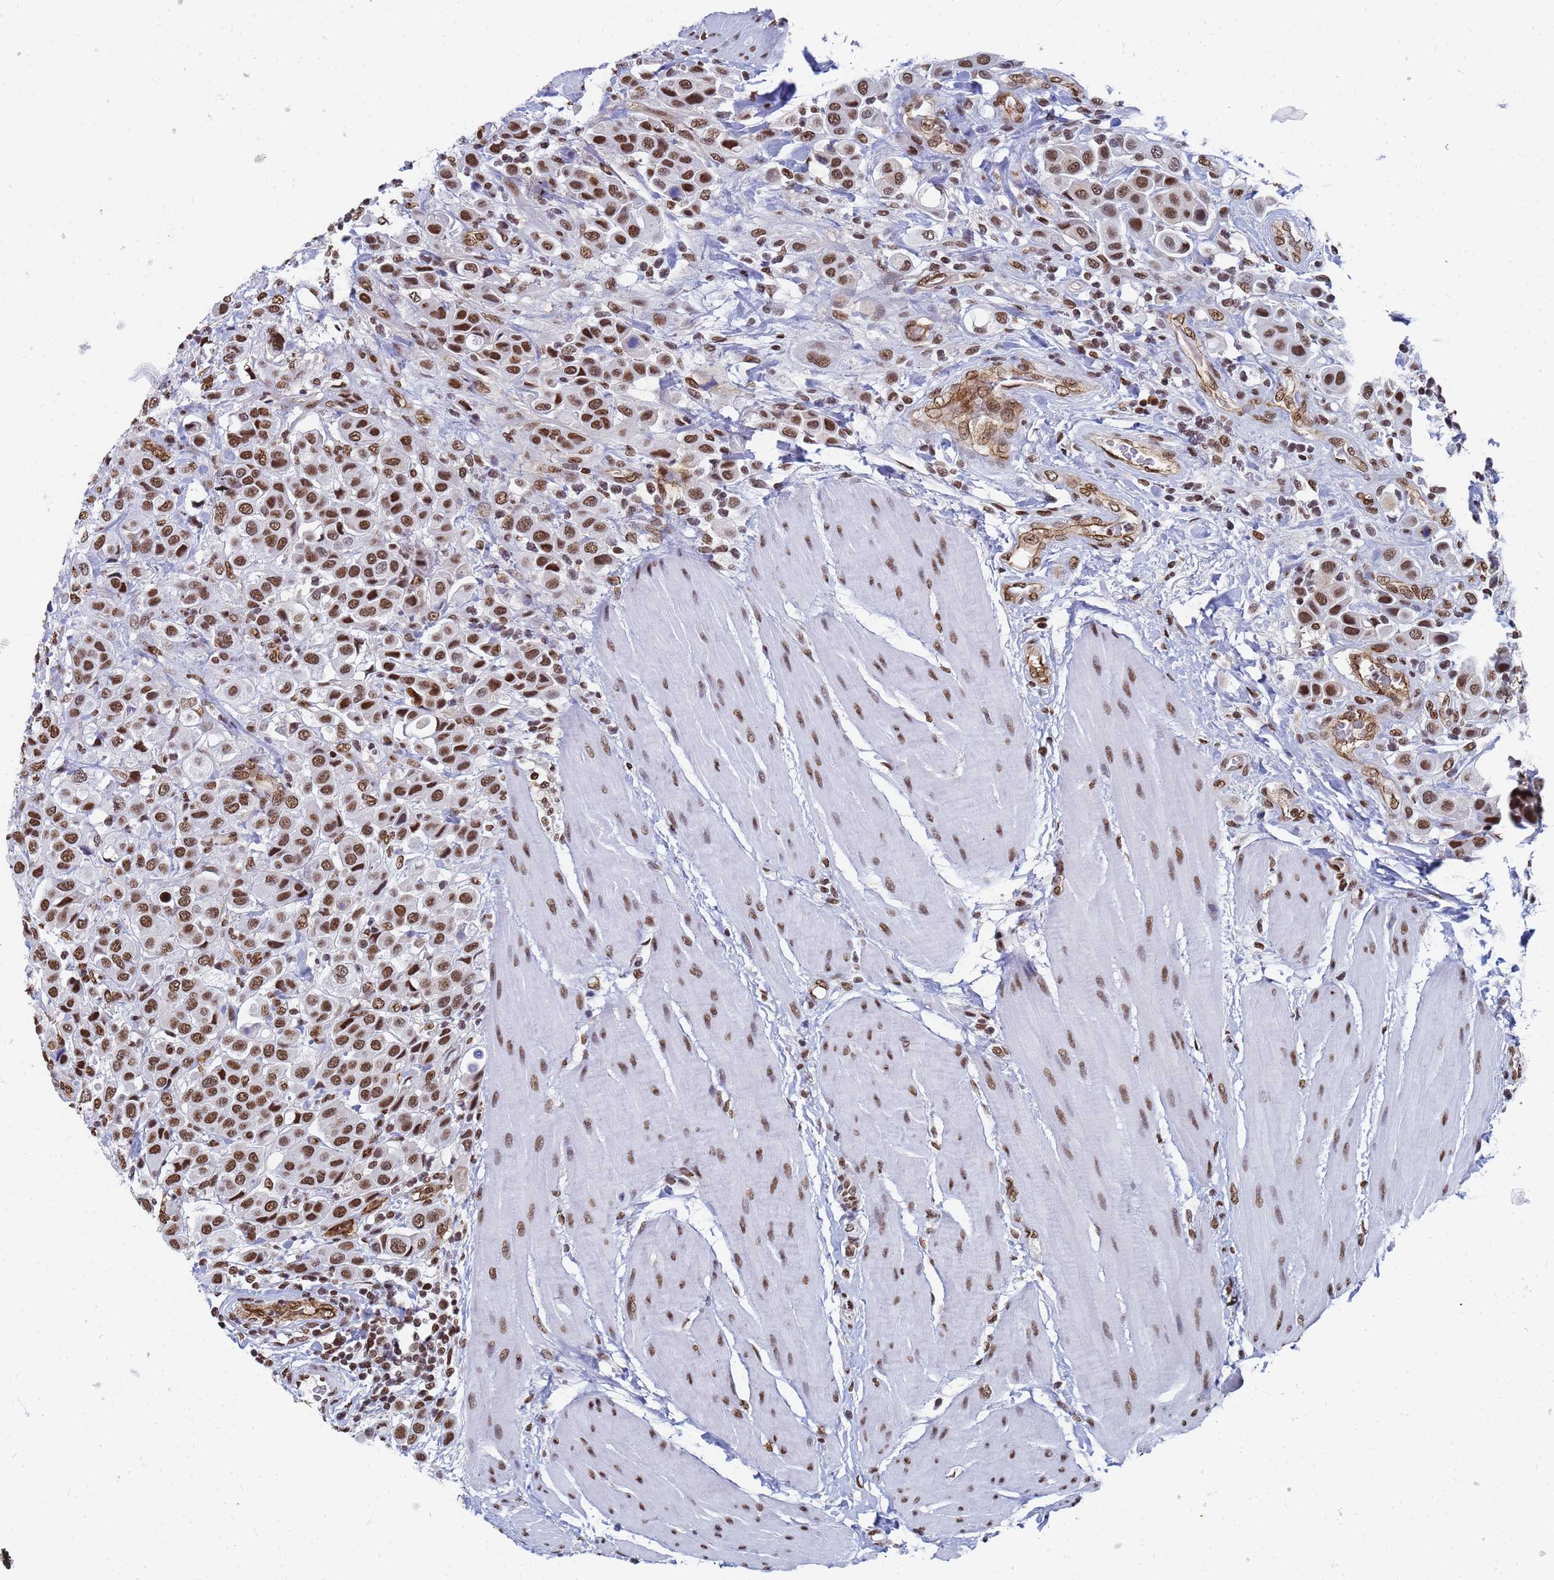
{"staining": {"intensity": "strong", "quantity": ">75%", "location": "nuclear"}, "tissue": "urothelial cancer", "cell_type": "Tumor cells", "image_type": "cancer", "snomed": [{"axis": "morphology", "description": "Urothelial carcinoma, High grade"}, {"axis": "topography", "description": "Urinary bladder"}], "caption": "This histopathology image demonstrates IHC staining of human high-grade urothelial carcinoma, with high strong nuclear staining in about >75% of tumor cells.", "gene": "RAVER2", "patient": {"sex": "male", "age": 50}}